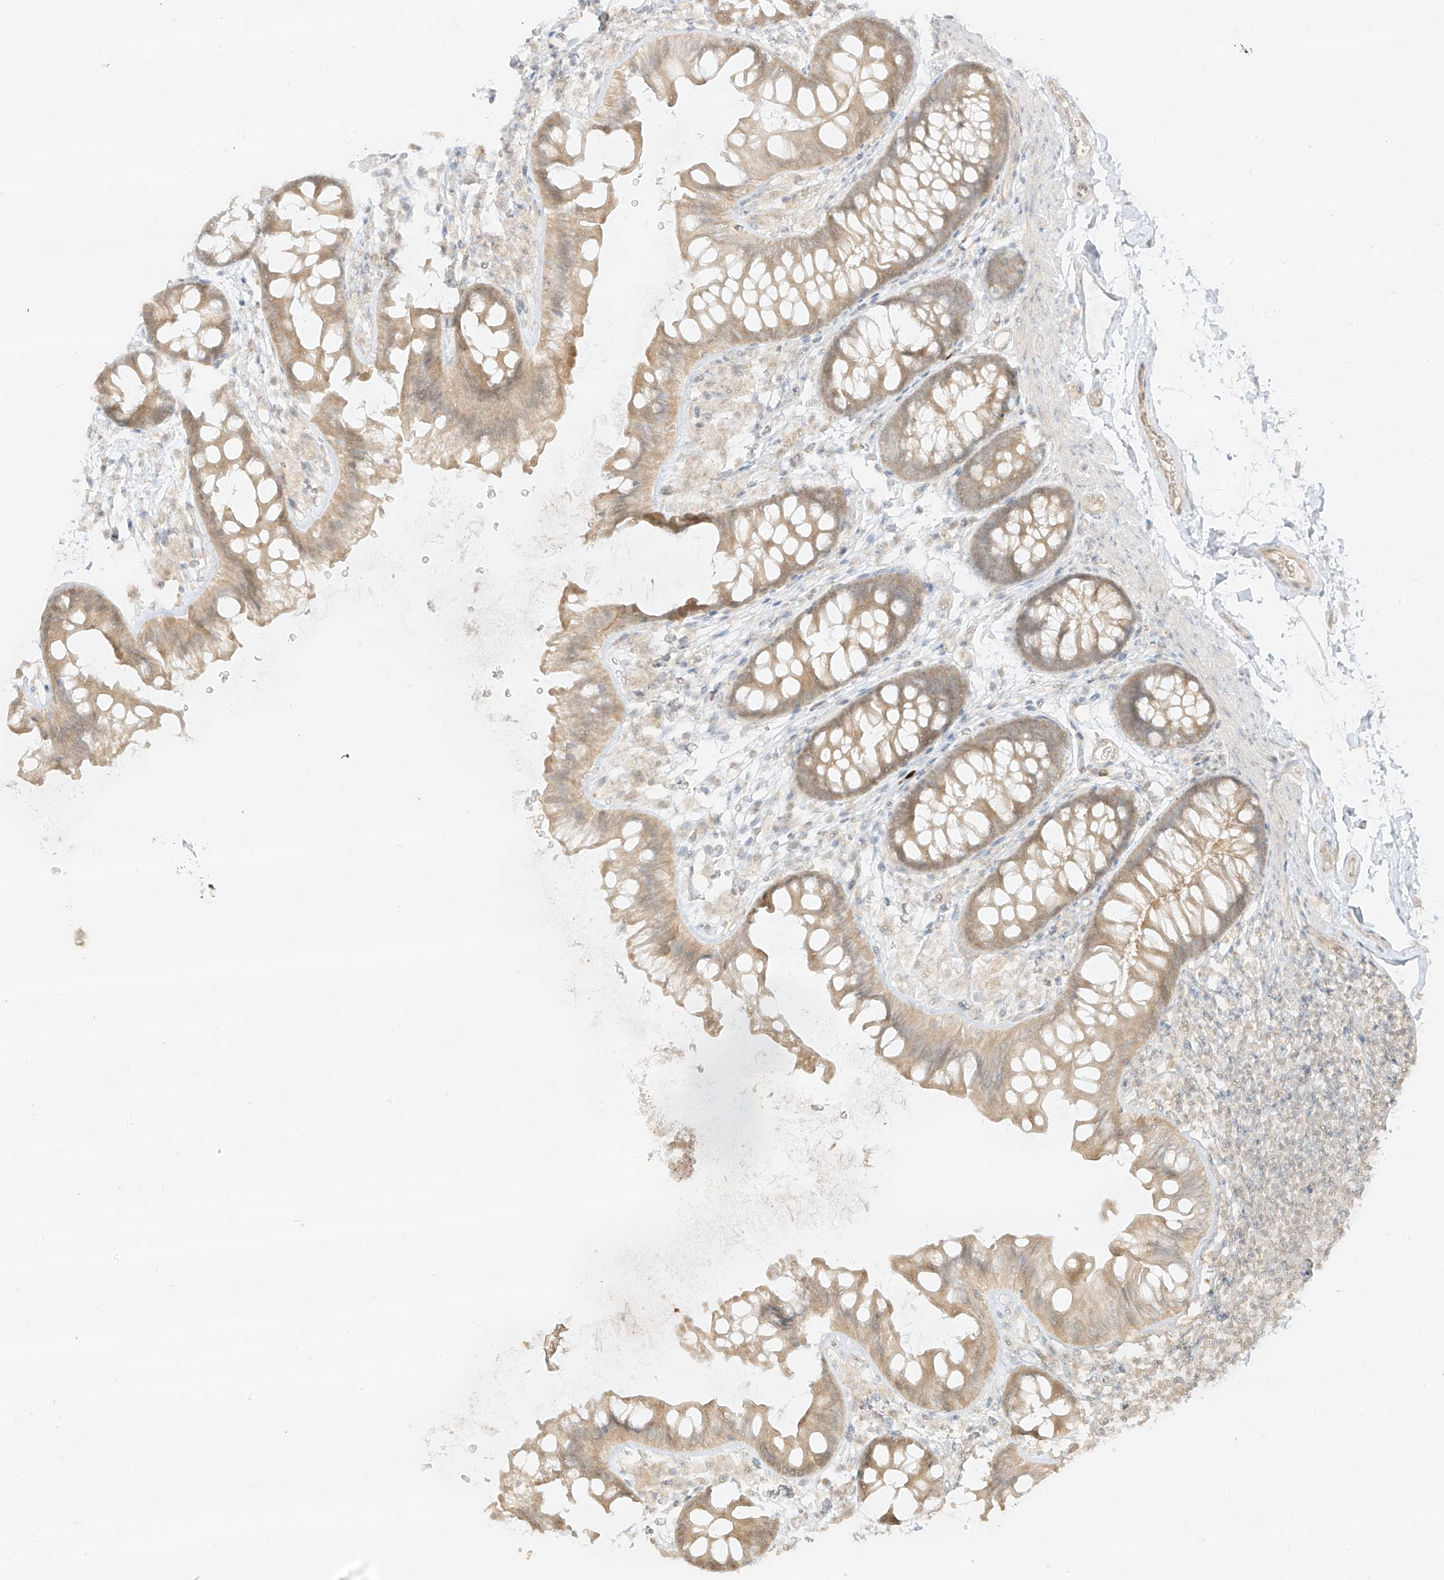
{"staining": {"intensity": "weak", "quantity": ">75%", "location": "cytoplasmic/membranous"}, "tissue": "colon", "cell_type": "Endothelial cells", "image_type": "normal", "snomed": [{"axis": "morphology", "description": "Normal tissue, NOS"}, {"axis": "topography", "description": "Colon"}], "caption": "Endothelial cells demonstrate low levels of weak cytoplasmic/membranous positivity in about >75% of cells in benign human colon.", "gene": "LIPT1", "patient": {"sex": "female", "age": 62}}